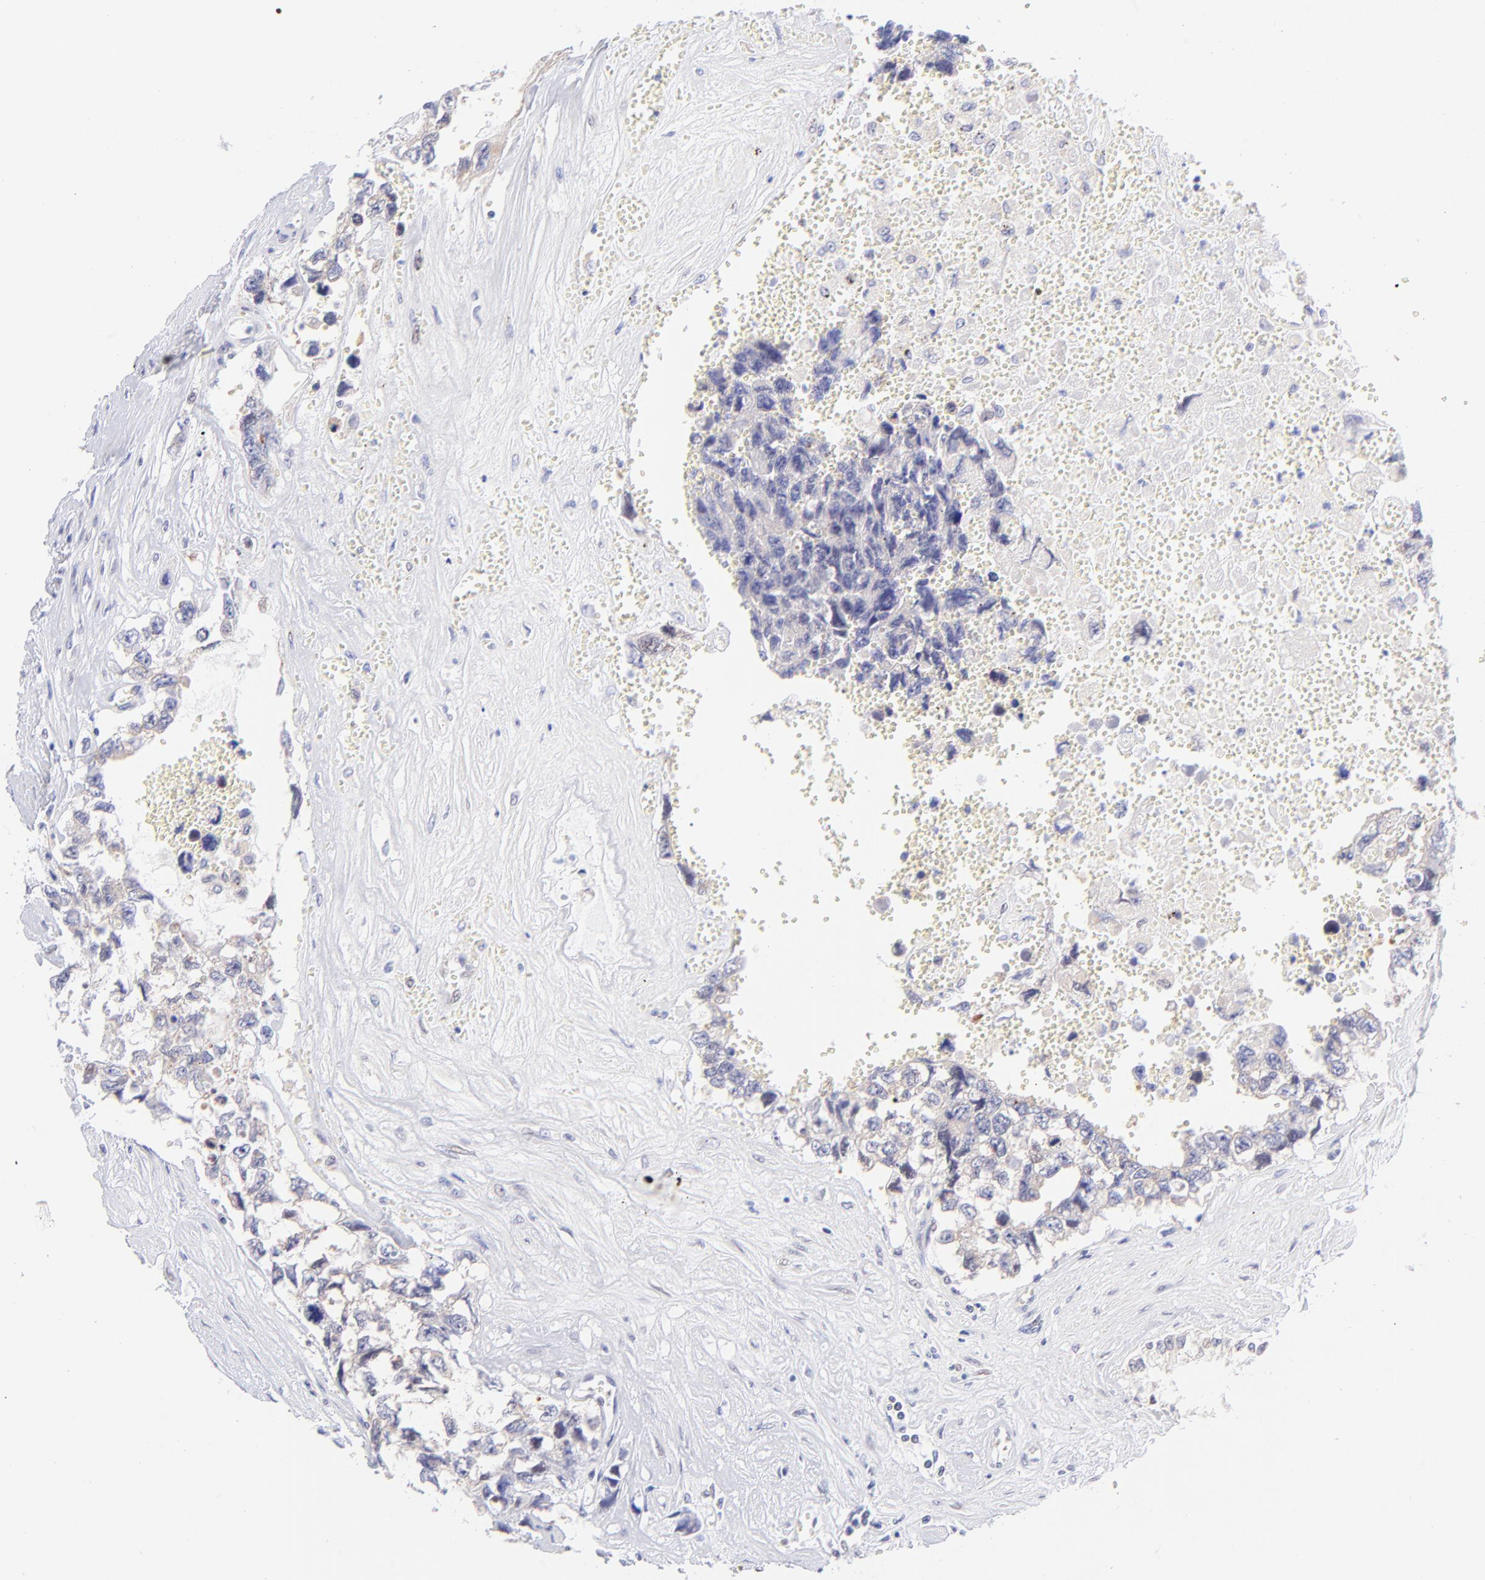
{"staining": {"intensity": "negative", "quantity": "none", "location": "none"}, "tissue": "testis cancer", "cell_type": "Tumor cells", "image_type": "cancer", "snomed": [{"axis": "morphology", "description": "Carcinoma, Embryonal, NOS"}, {"axis": "topography", "description": "Testis"}], "caption": "IHC micrograph of testis cancer stained for a protein (brown), which exhibits no positivity in tumor cells.", "gene": "PBDC1", "patient": {"sex": "male", "age": 31}}